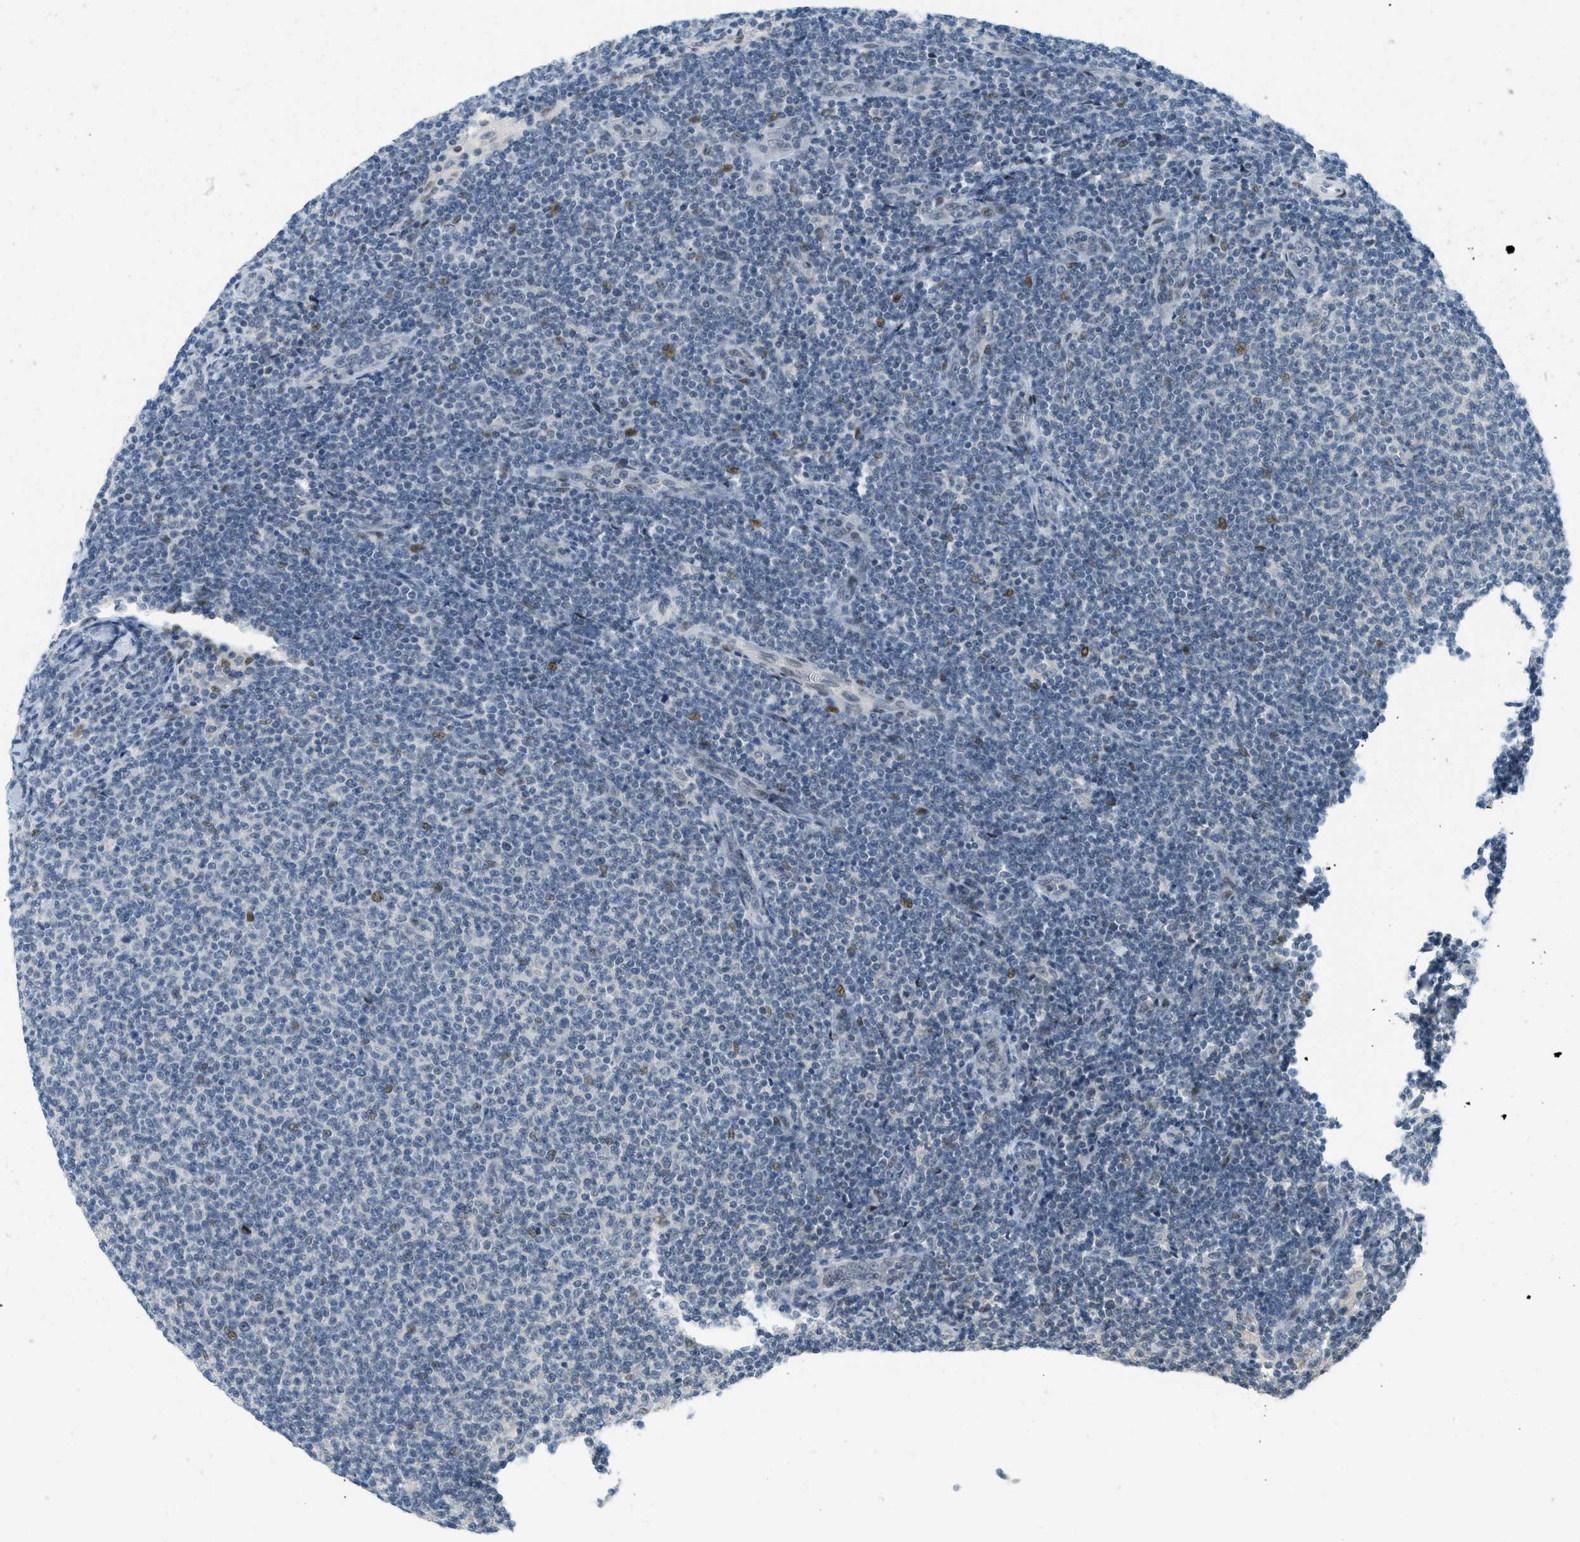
{"staining": {"intensity": "moderate", "quantity": "<25%", "location": "nuclear"}, "tissue": "lymphoma", "cell_type": "Tumor cells", "image_type": "cancer", "snomed": [{"axis": "morphology", "description": "Malignant lymphoma, non-Hodgkin's type, Low grade"}, {"axis": "topography", "description": "Lymph node"}], "caption": "DAB (3,3'-diaminobenzidine) immunohistochemical staining of human malignant lymphoma, non-Hodgkin's type (low-grade) exhibits moderate nuclear protein staining in approximately <25% of tumor cells.", "gene": "PBX1", "patient": {"sex": "male", "age": 66}}